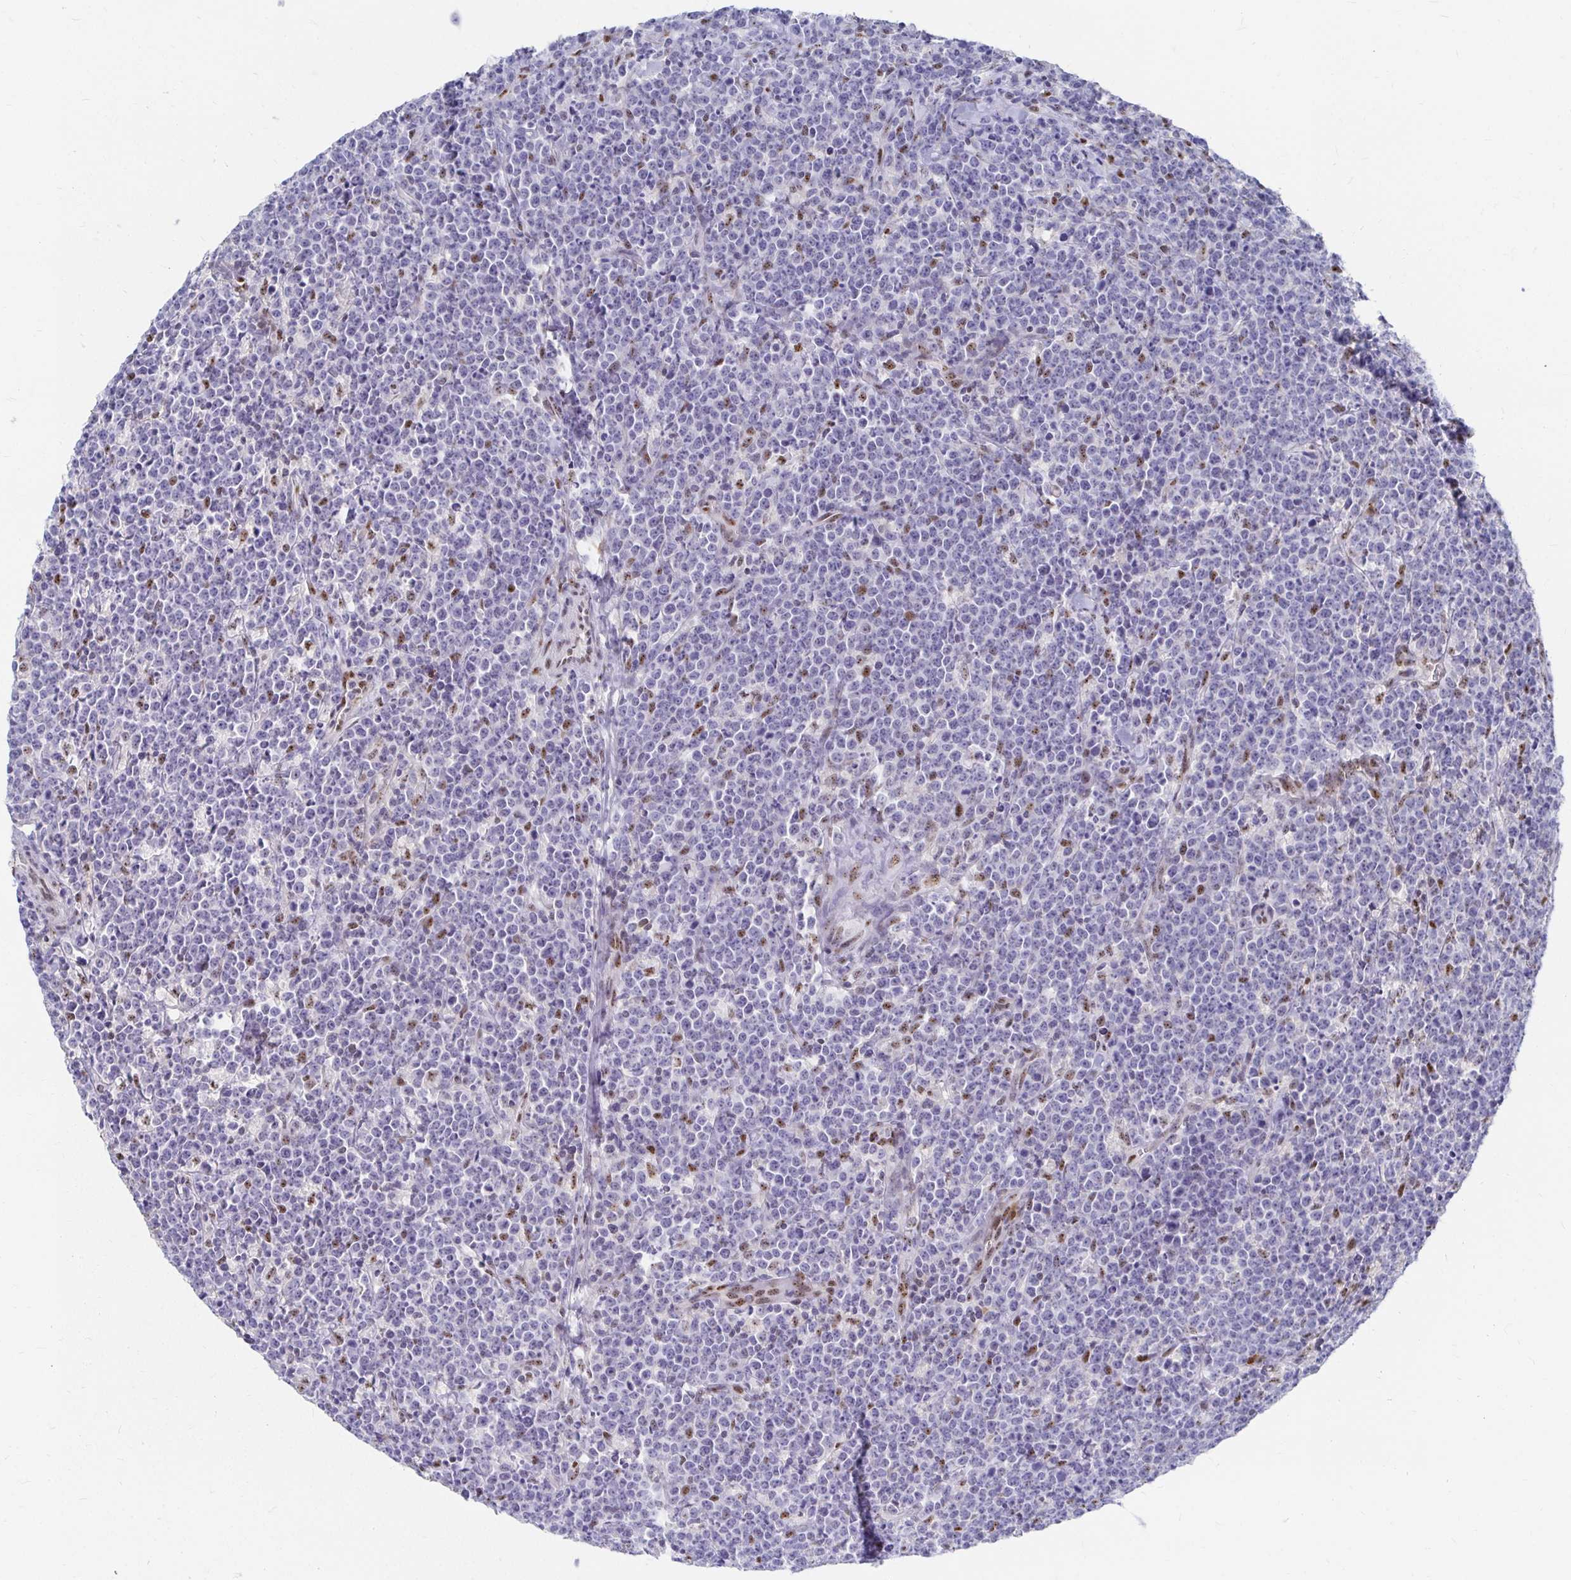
{"staining": {"intensity": "moderate", "quantity": "<25%", "location": "nuclear"}, "tissue": "lymphoma", "cell_type": "Tumor cells", "image_type": "cancer", "snomed": [{"axis": "morphology", "description": "Malignant lymphoma, non-Hodgkin's type, High grade"}, {"axis": "topography", "description": "Small intestine"}], "caption": "Tumor cells exhibit low levels of moderate nuclear staining in about <25% of cells in lymphoma.", "gene": "CLIC3", "patient": {"sex": "female", "age": 56}}